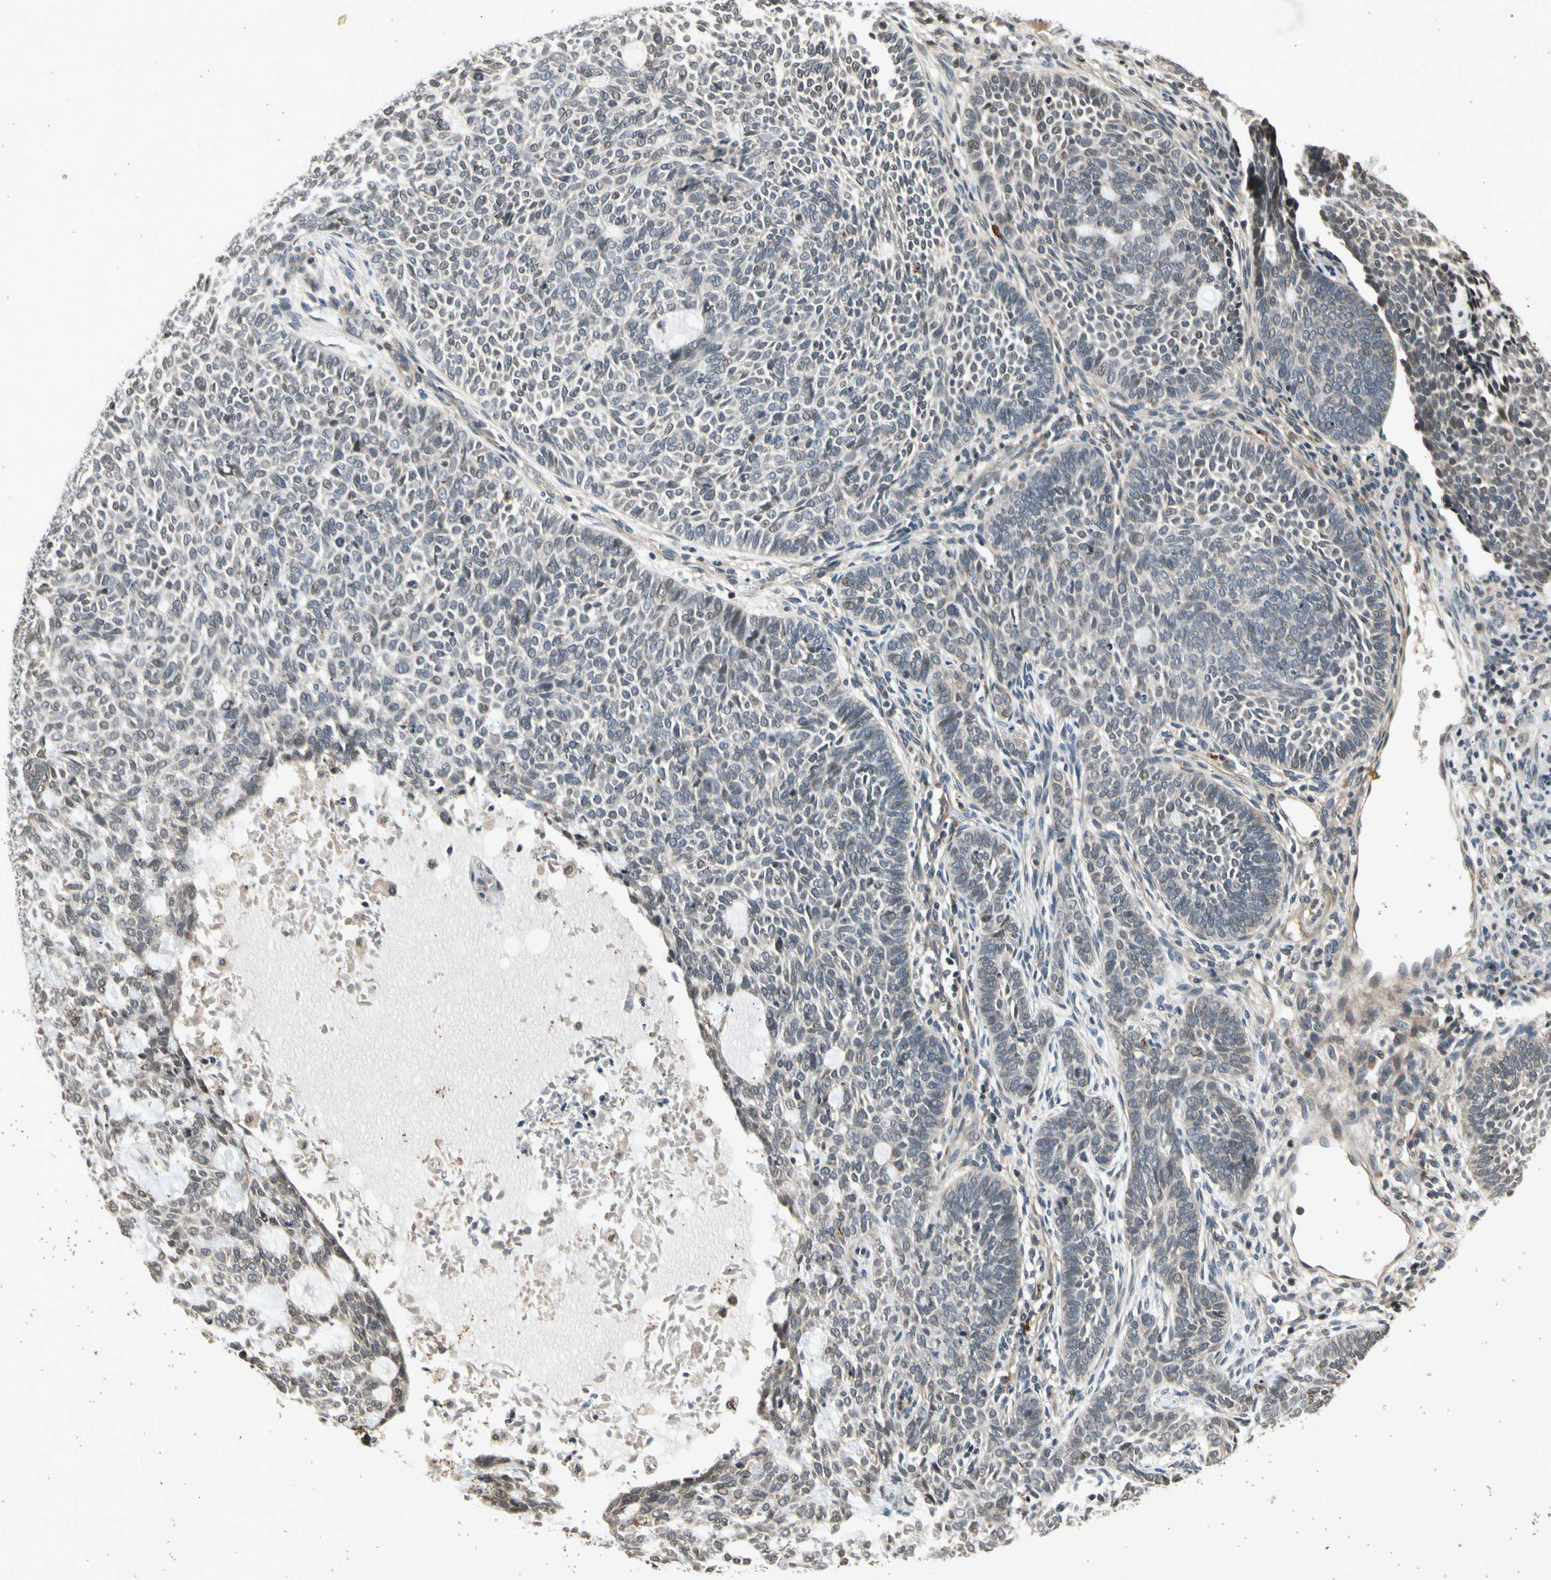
{"staining": {"intensity": "negative", "quantity": "none", "location": "none"}, "tissue": "skin cancer", "cell_type": "Tumor cells", "image_type": "cancer", "snomed": [{"axis": "morphology", "description": "Basal cell carcinoma"}, {"axis": "topography", "description": "Skin"}], "caption": "DAB (3,3'-diaminobenzidine) immunohistochemical staining of skin basal cell carcinoma demonstrates no significant expression in tumor cells.", "gene": "EFNB2", "patient": {"sex": "male", "age": 87}}